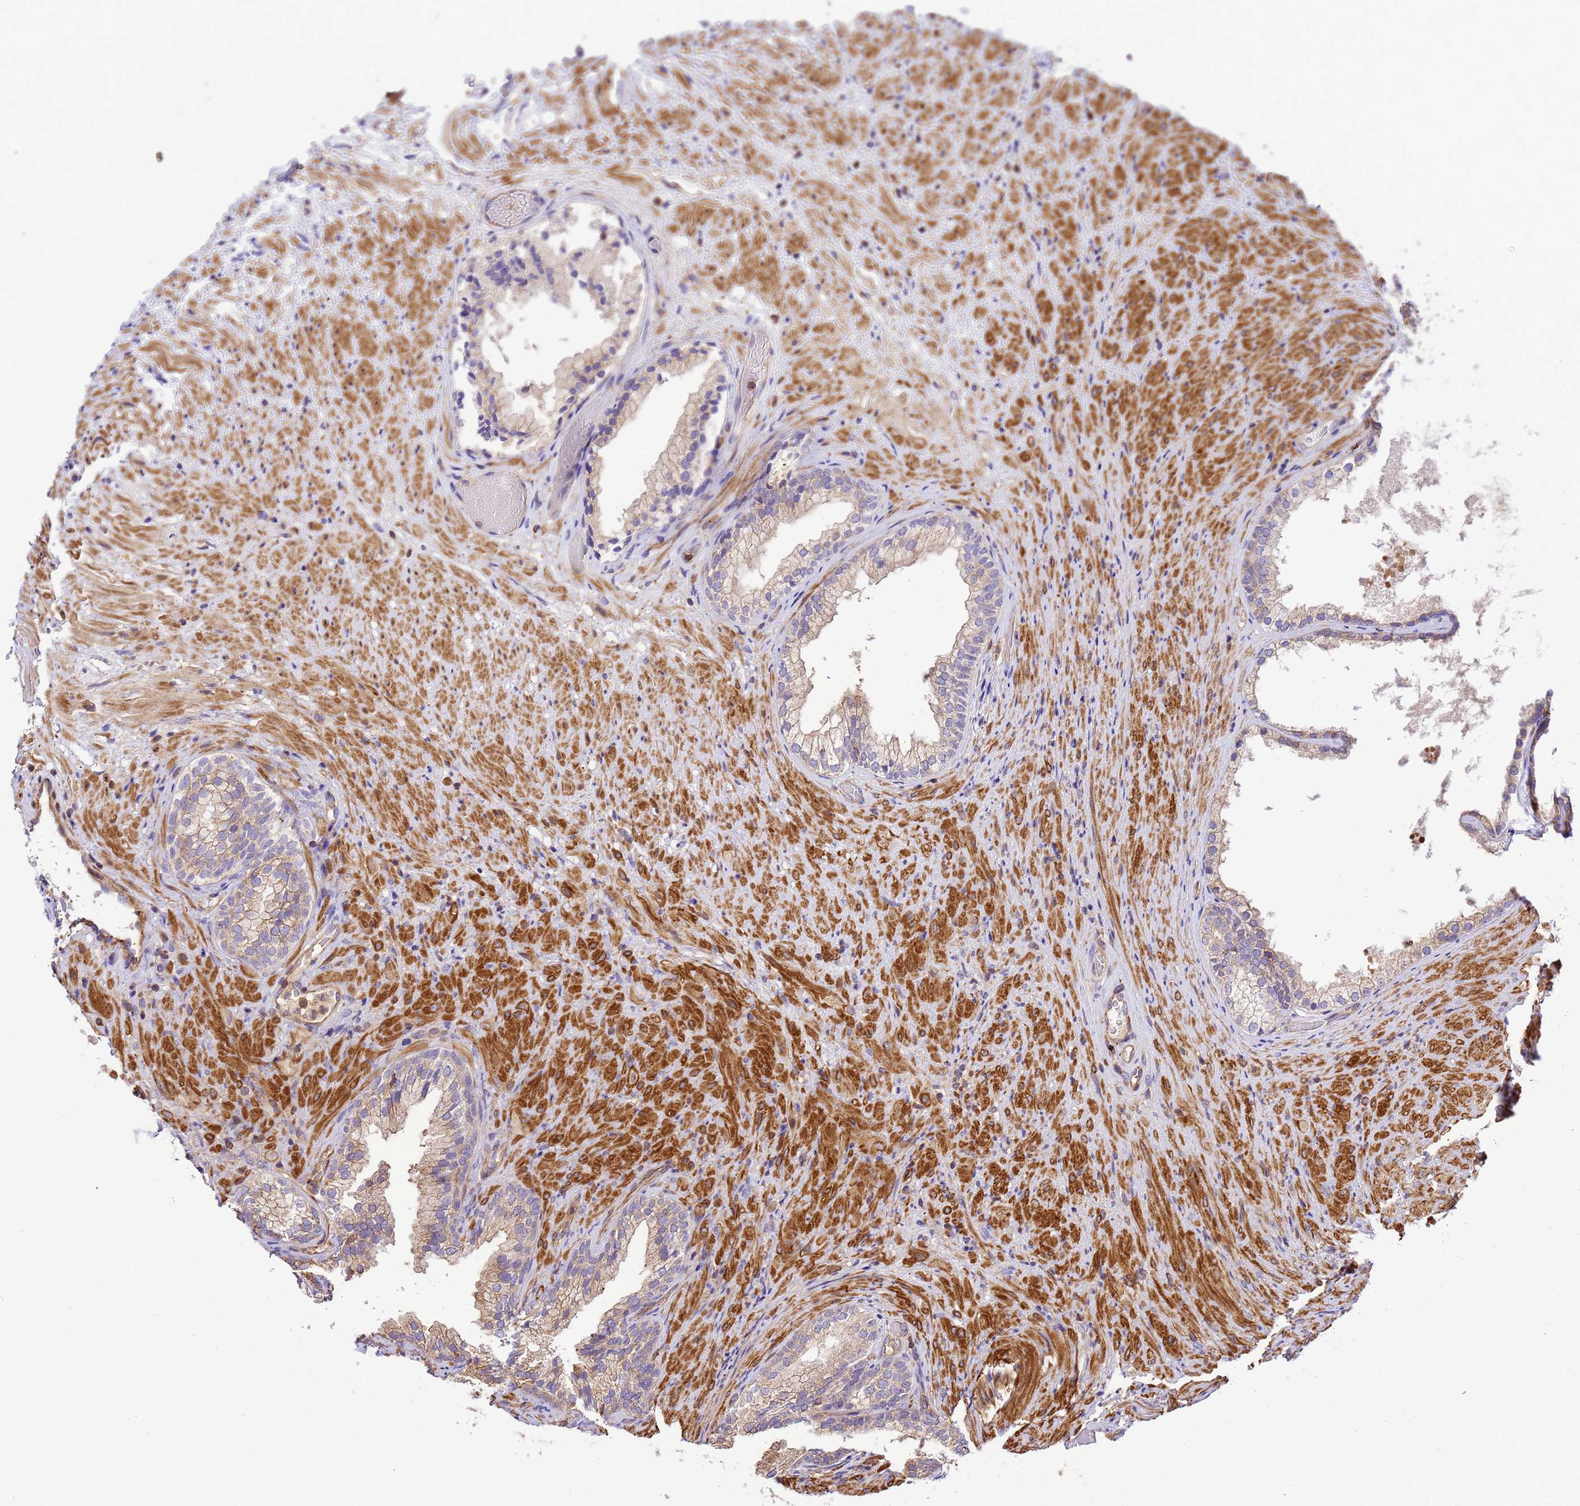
{"staining": {"intensity": "weak", "quantity": "25%-75%", "location": "cytoplasmic/membranous"}, "tissue": "prostate", "cell_type": "Glandular cells", "image_type": "normal", "snomed": [{"axis": "morphology", "description": "Normal tissue, NOS"}, {"axis": "topography", "description": "Prostate"}], "caption": "Unremarkable prostate was stained to show a protein in brown. There is low levels of weak cytoplasmic/membranous expression in approximately 25%-75% of glandular cells. (DAB (3,3'-diaminobenzidine) IHC with brightfield microscopy, high magnification).", "gene": "WDR64", "patient": {"sex": "male", "age": 76}}